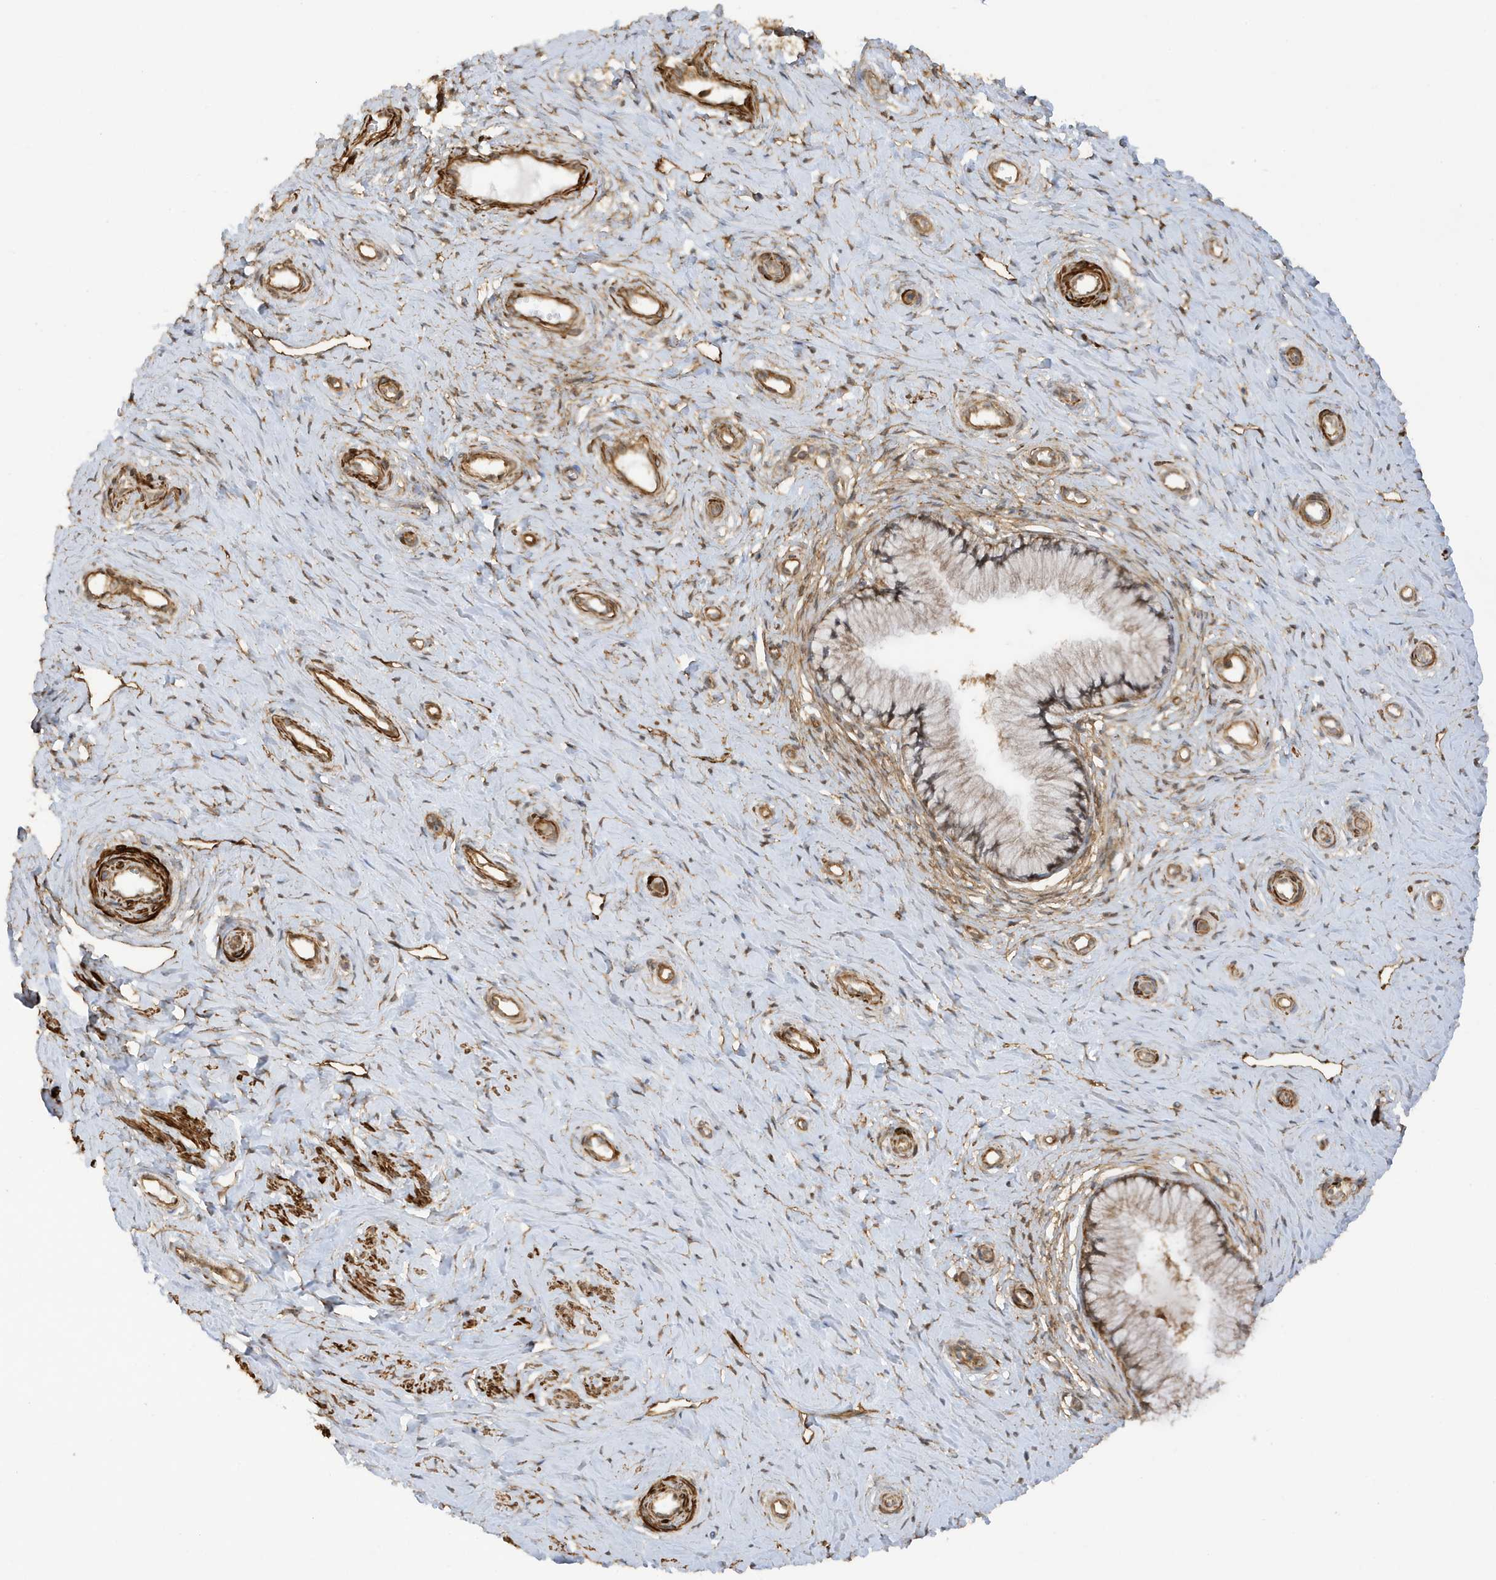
{"staining": {"intensity": "moderate", "quantity": ">75%", "location": "cytoplasmic/membranous"}, "tissue": "cervix", "cell_type": "Glandular cells", "image_type": "normal", "snomed": [{"axis": "morphology", "description": "Normal tissue, NOS"}, {"axis": "topography", "description": "Cervix"}], "caption": "Moderate cytoplasmic/membranous staining for a protein is identified in about >75% of glandular cells of unremarkable cervix using immunohistochemistry.", "gene": "CDC42EP3", "patient": {"sex": "female", "age": 36}}